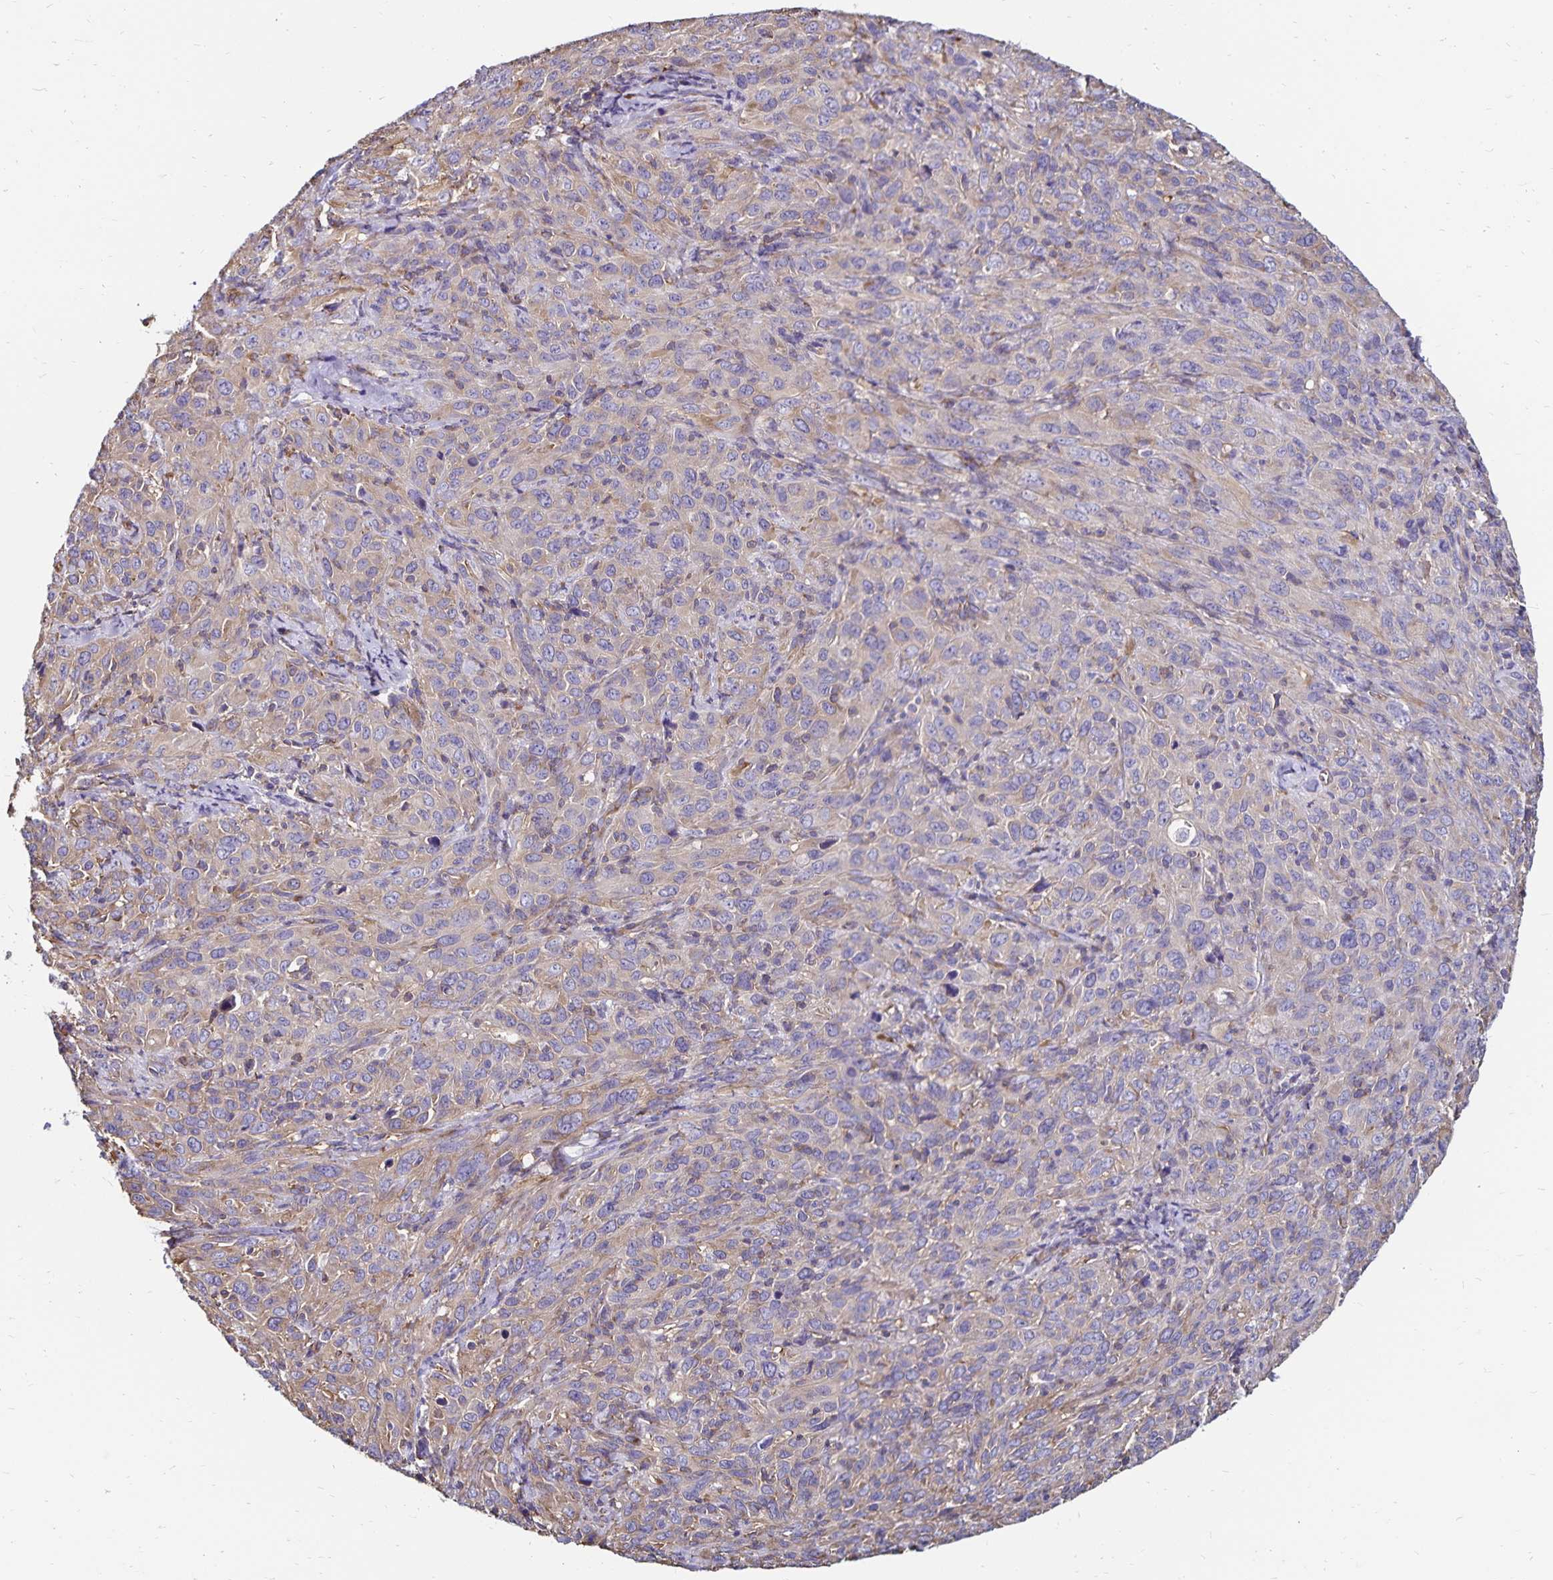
{"staining": {"intensity": "weak", "quantity": "<25%", "location": "cytoplasmic/membranous"}, "tissue": "cervical cancer", "cell_type": "Tumor cells", "image_type": "cancer", "snomed": [{"axis": "morphology", "description": "Normal tissue, NOS"}, {"axis": "morphology", "description": "Squamous cell carcinoma, NOS"}, {"axis": "topography", "description": "Cervix"}], "caption": "The histopathology image displays no significant staining in tumor cells of cervical cancer.", "gene": "RPRML", "patient": {"sex": "female", "age": 51}}